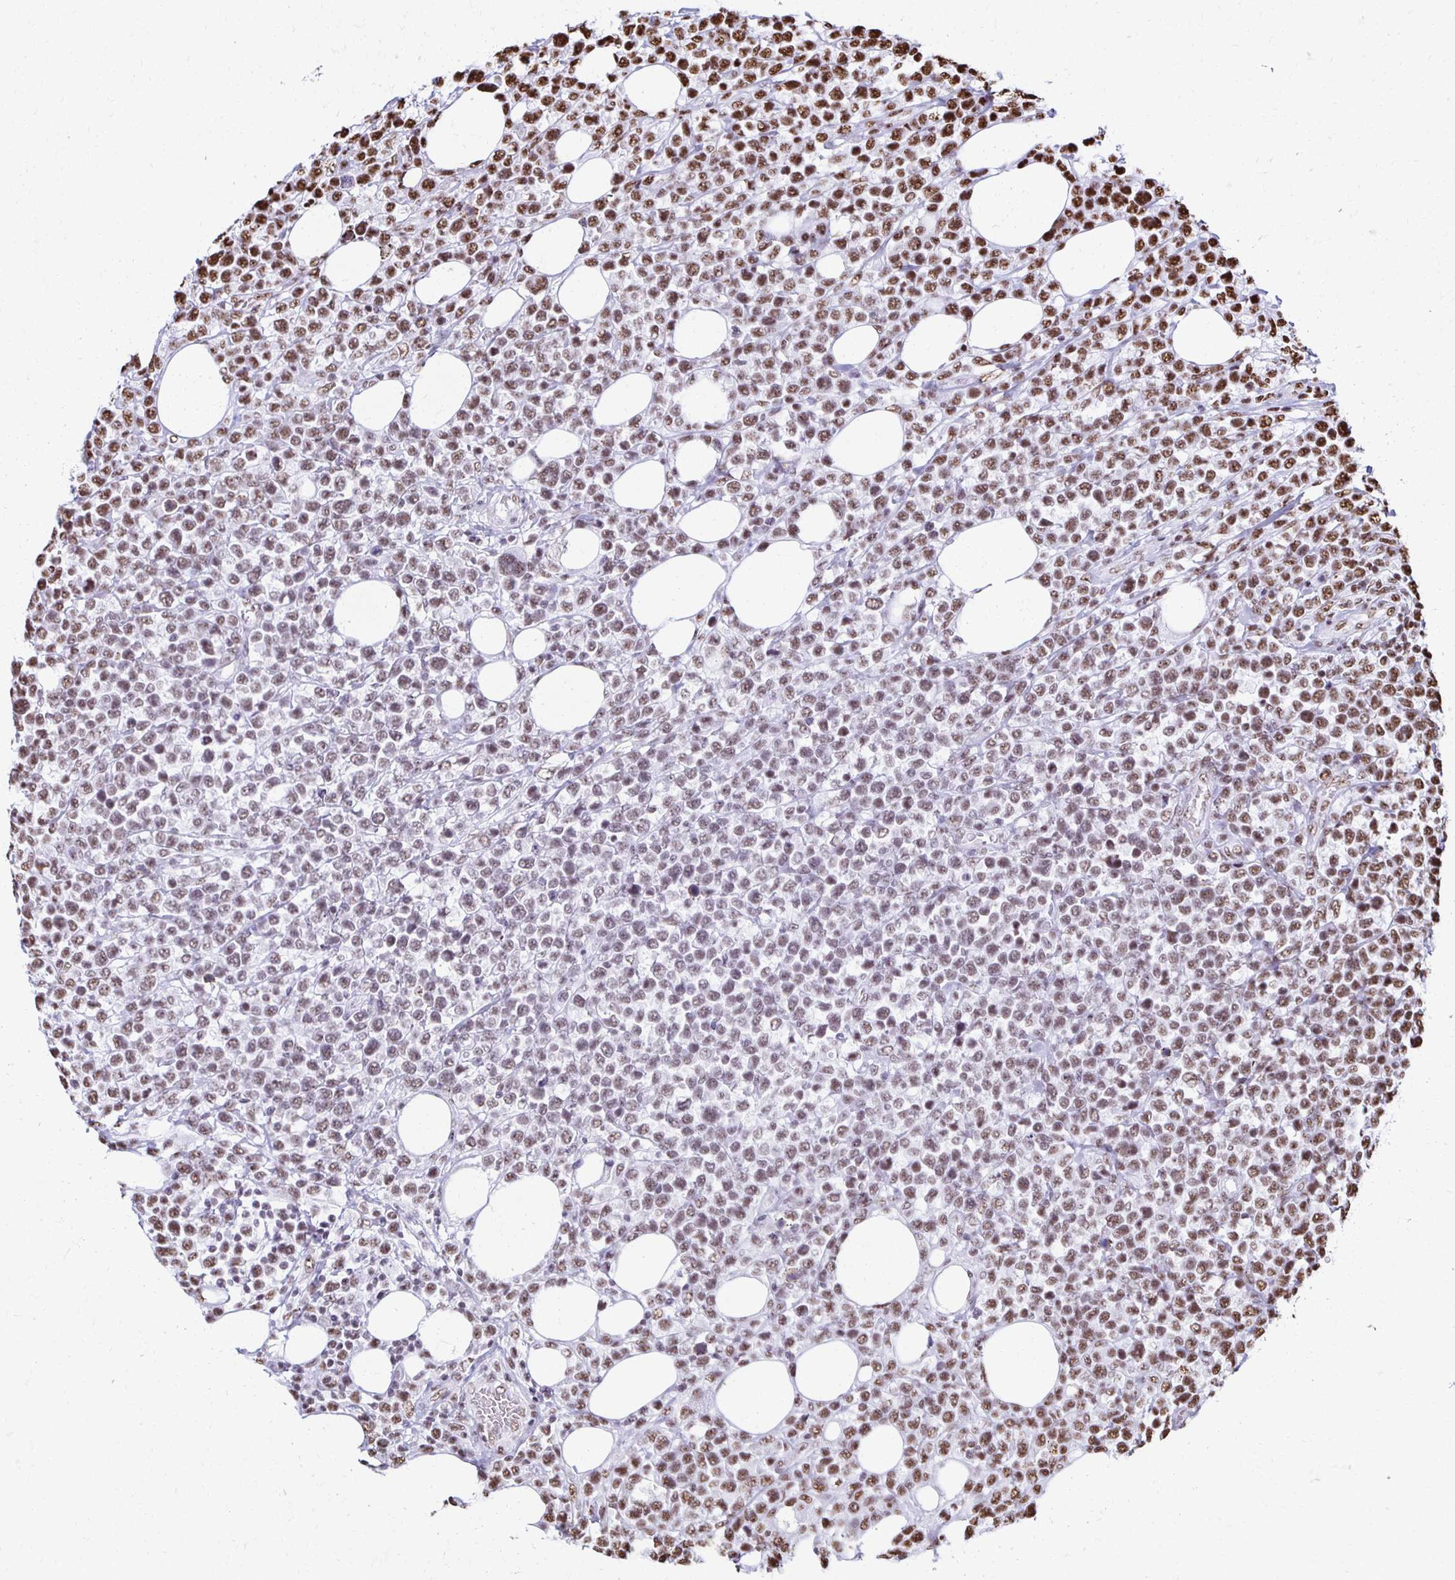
{"staining": {"intensity": "moderate", "quantity": ">75%", "location": "nuclear"}, "tissue": "lymphoma", "cell_type": "Tumor cells", "image_type": "cancer", "snomed": [{"axis": "morphology", "description": "Malignant lymphoma, non-Hodgkin's type, Low grade"}, {"axis": "topography", "description": "Lymph node"}], "caption": "A brown stain labels moderate nuclear positivity of a protein in lymphoma tumor cells.", "gene": "NONO", "patient": {"sex": "male", "age": 60}}